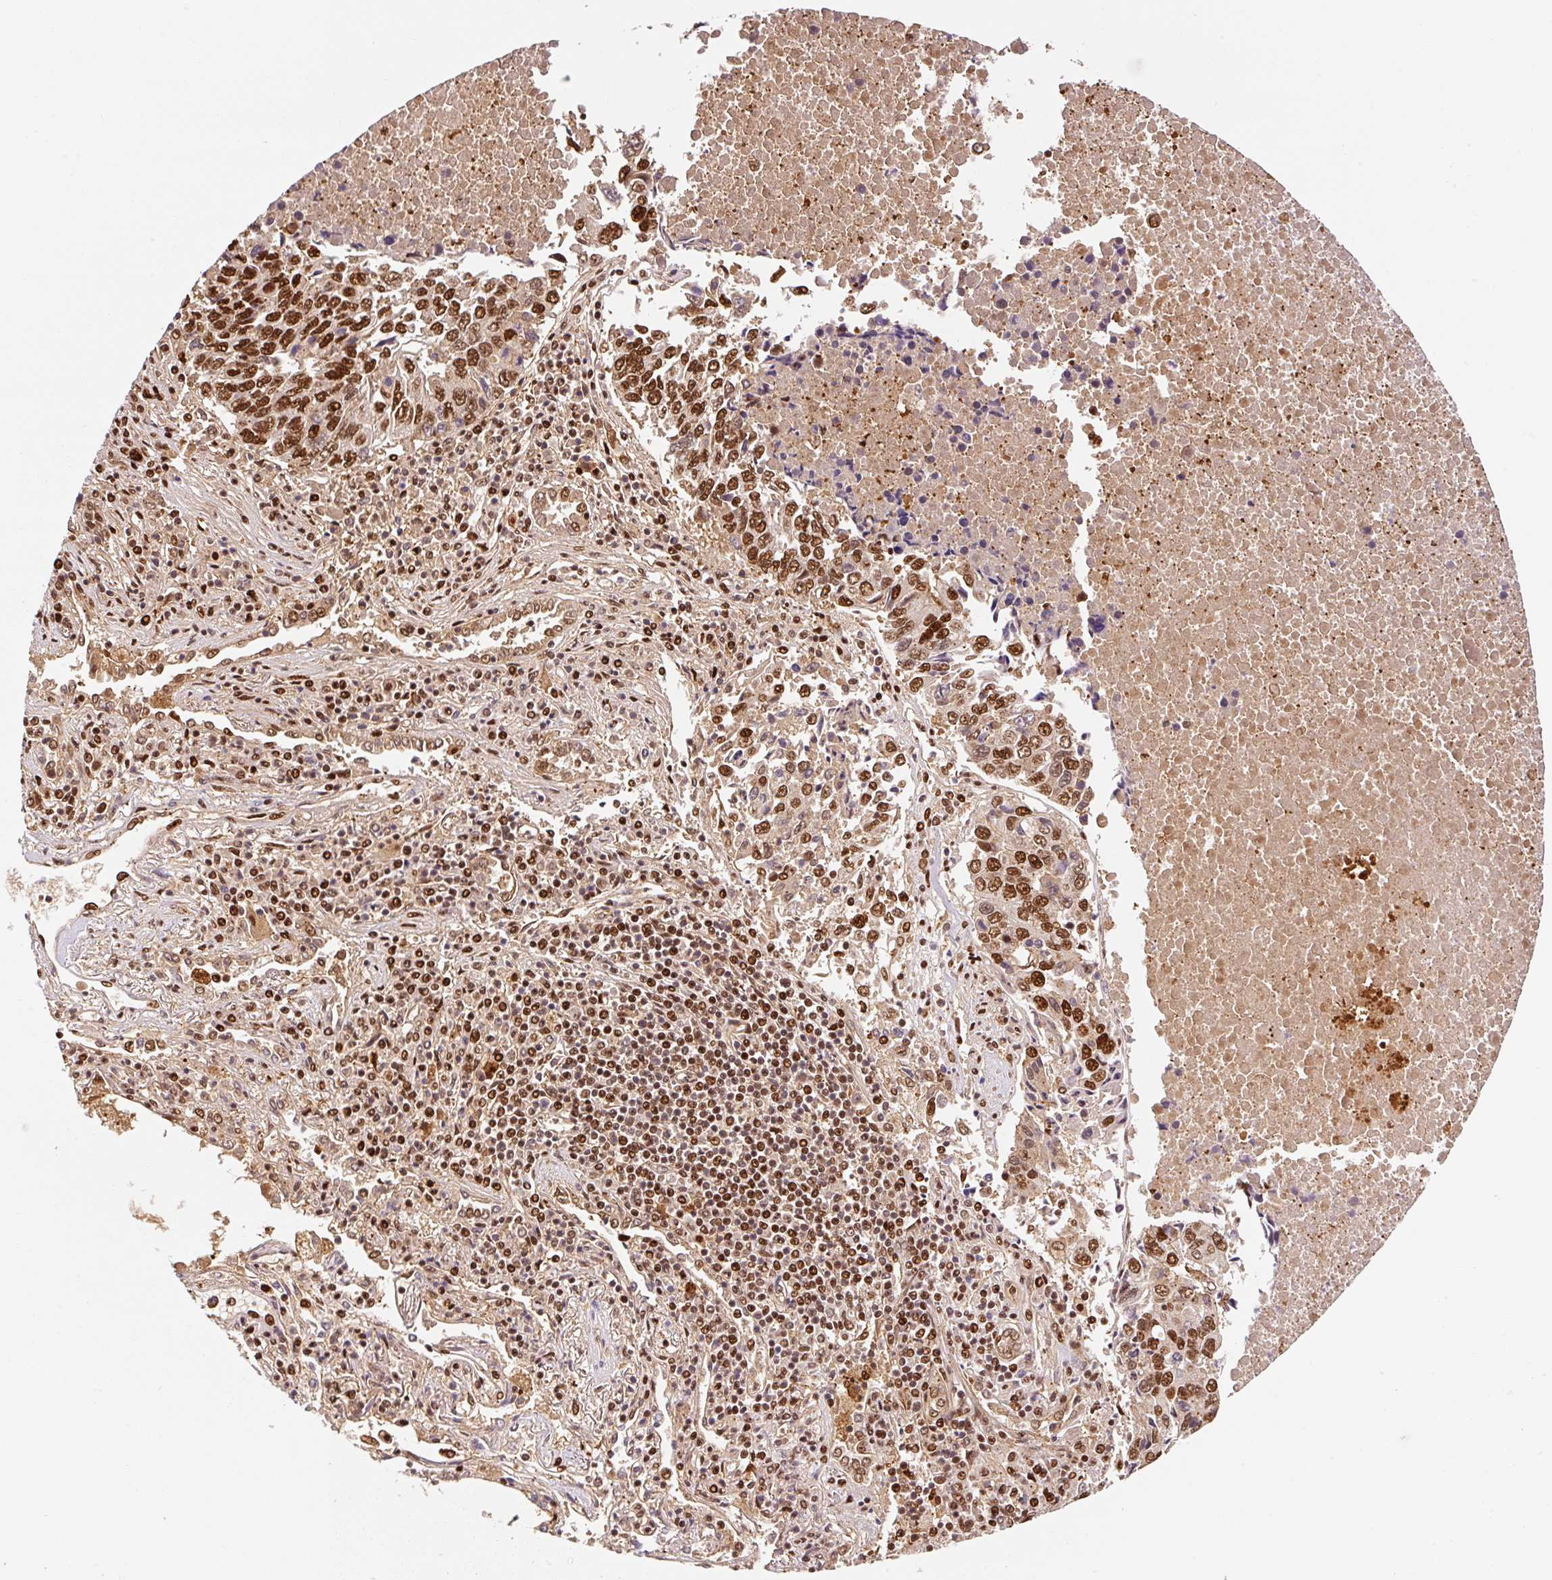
{"staining": {"intensity": "strong", "quantity": ">75%", "location": "nuclear"}, "tissue": "lung cancer", "cell_type": "Tumor cells", "image_type": "cancer", "snomed": [{"axis": "morphology", "description": "Squamous cell carcinoma, NOS"}, {"axis": "topography", "description": "Lung"}], "caption": "This is a photomicrograph of immunohistochemistry staining of lung cancer (squamous cell carcinoma), which shows strong expression in the nuclear of tumor cells.", "gene": "GPR139", "patient": {"sex": "female", "age": 66}}